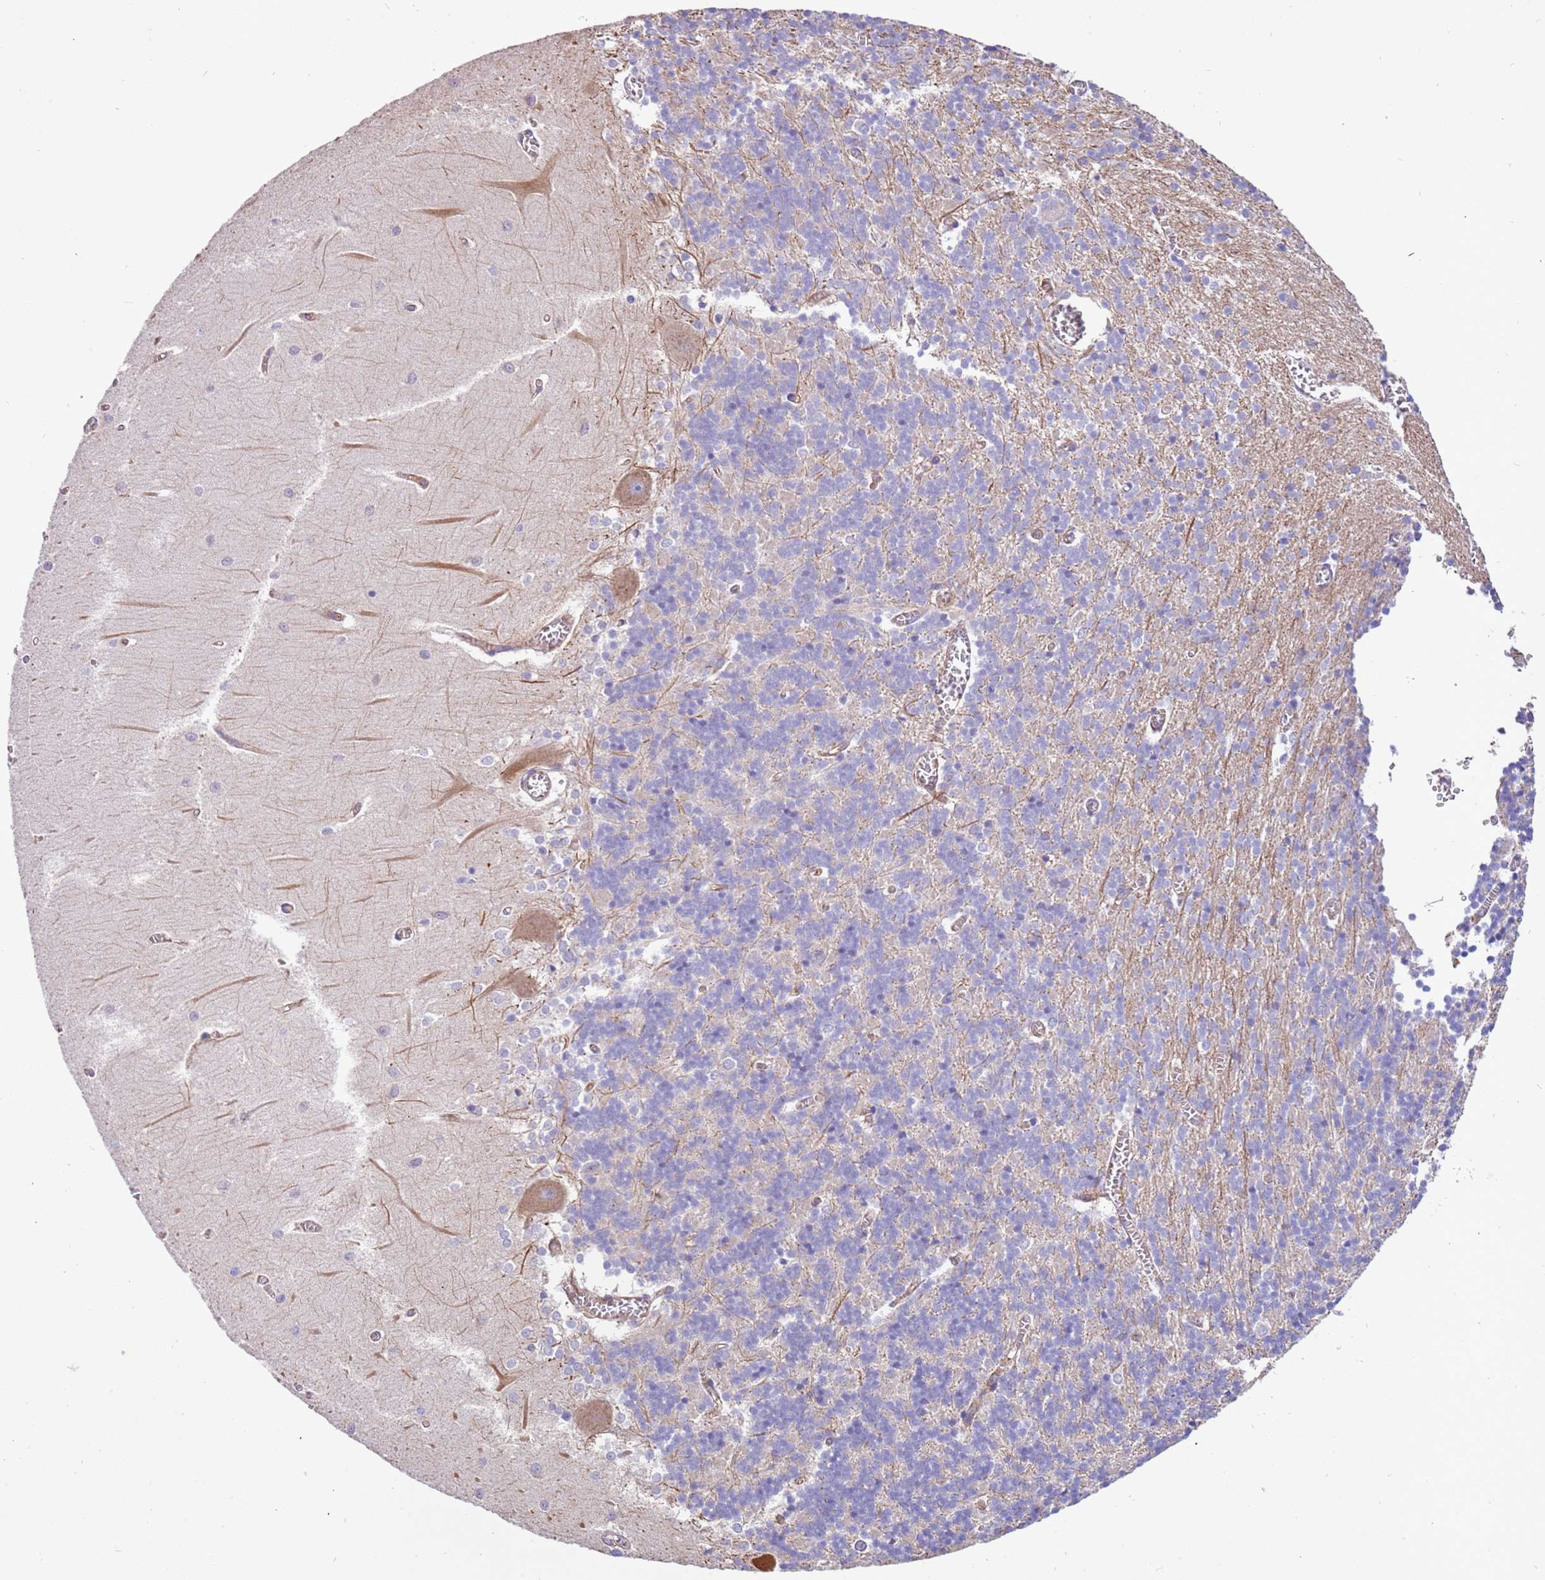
{"staining": {"intensity": "negative", "quantity": "none", "location": "none"}, "tissue": "cerebellum", "cell_type": "Cells in granular layer", "image_type": "normal", "snomed": [{"axis": "morphology", "description": "Normal tissue, NOS"}, {"axis": "topography", "description": "Cerebellum"}], "caption": "Photomicrograph shows no significant protein positivity in cells in granular layer of benign cerebellum. (DAB immunohistochemistry, high magnification).", "gene": "NAALADL1", "patient": {"sex": "male", "age": 37}}